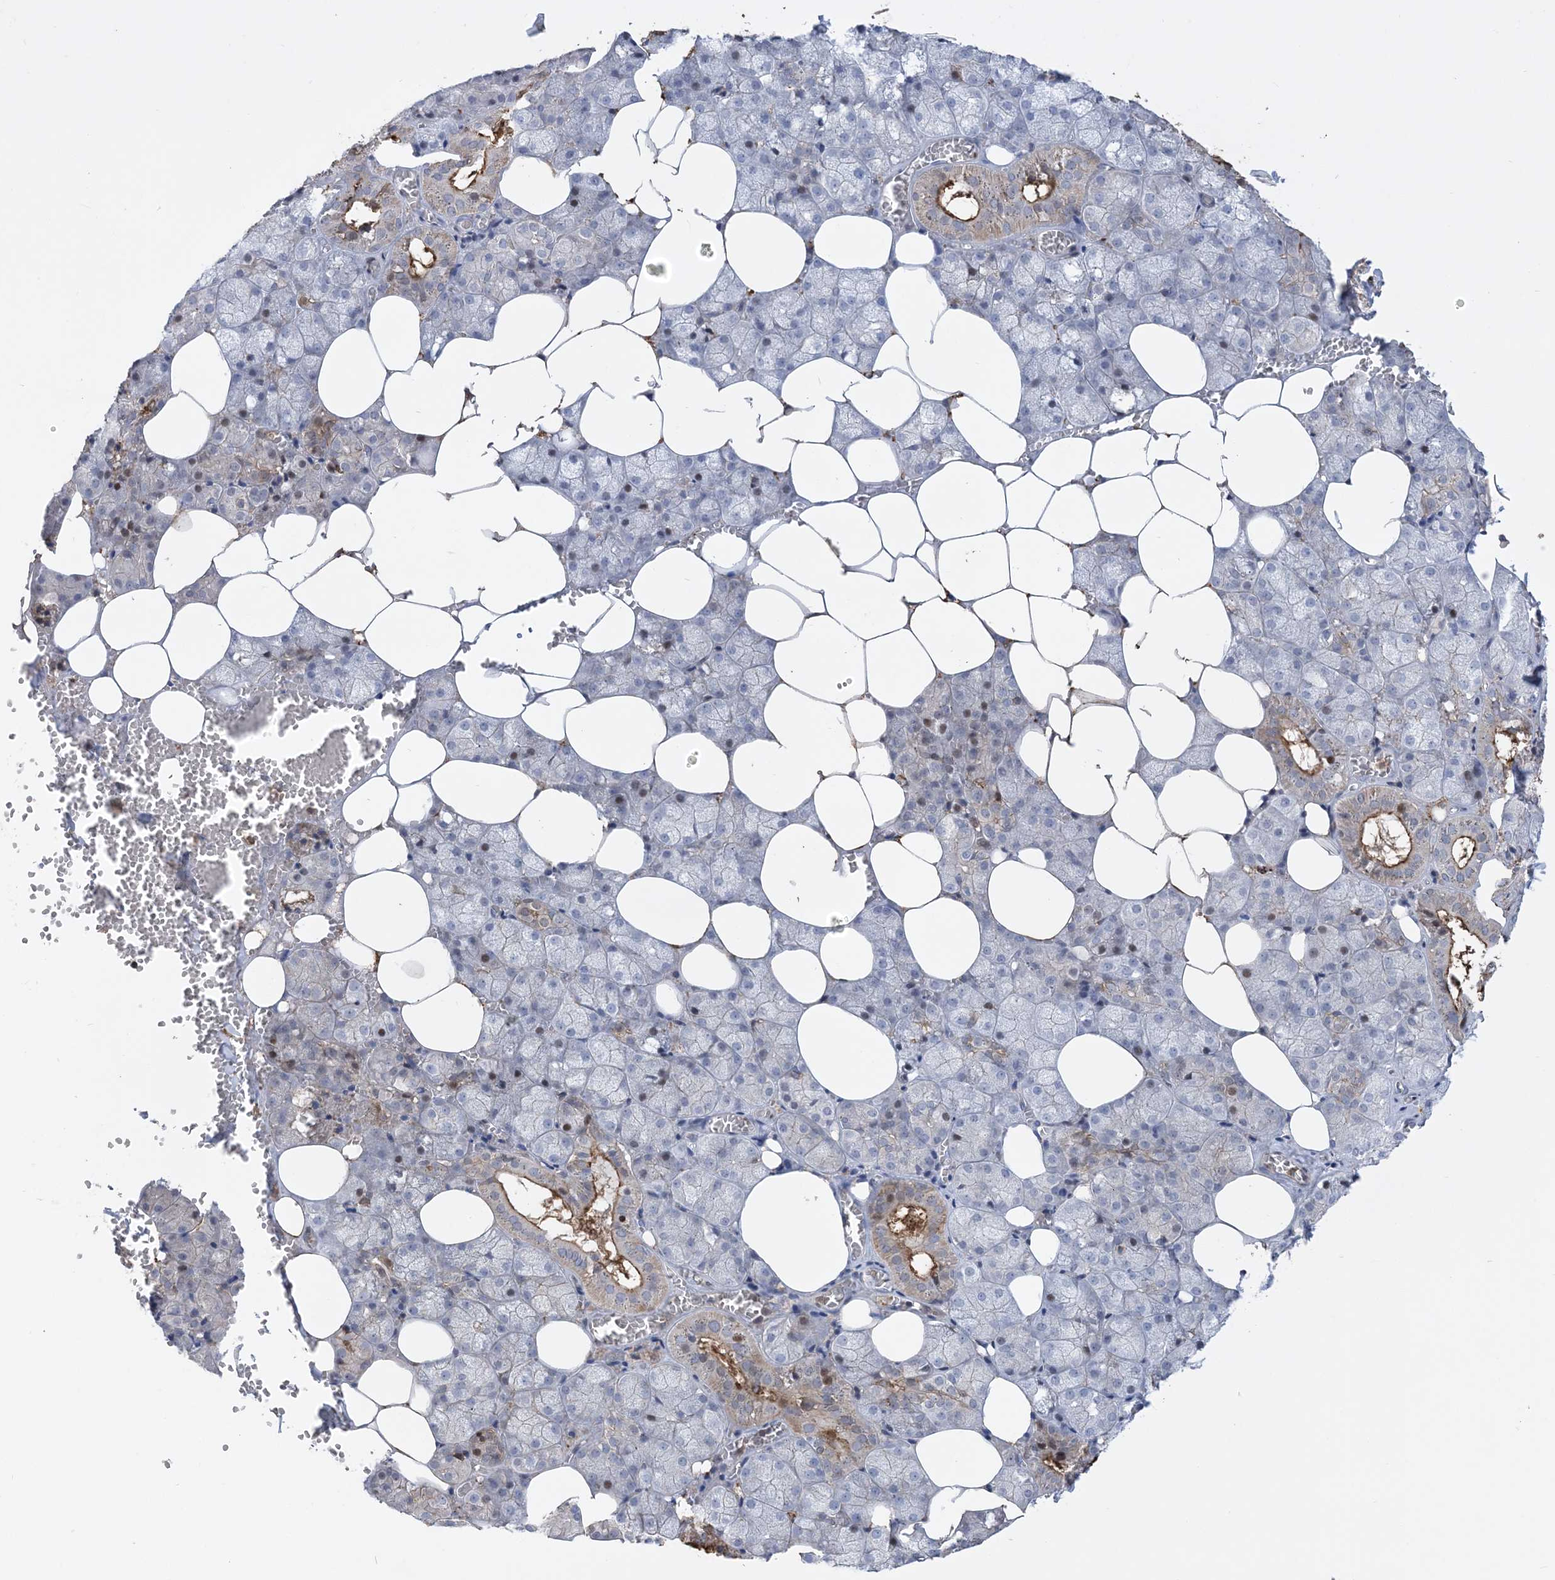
{"staining": {"intensity": "moderate", "quantity": "<25%", "location": "cytoplasmic/membranous"}, "tissue": "salivary gland", "cell_type": "Glandular cells", "image_type": "normal", "snomed": [{"axis": "morphology", "description": "Normal tissue, NOS"}, {"axis": "topography", "description": "Salivary gland"}], "caption": "Protein staining shows moderate cytoplasmic/membranous positivity in about <25% of glandular cells in normal salivary gland. (brown staining indicates protein expression, while blue staining denotes nuclei).", "gene": "RNPEPL1", "patient": {"sex": "male", "age": 62}}